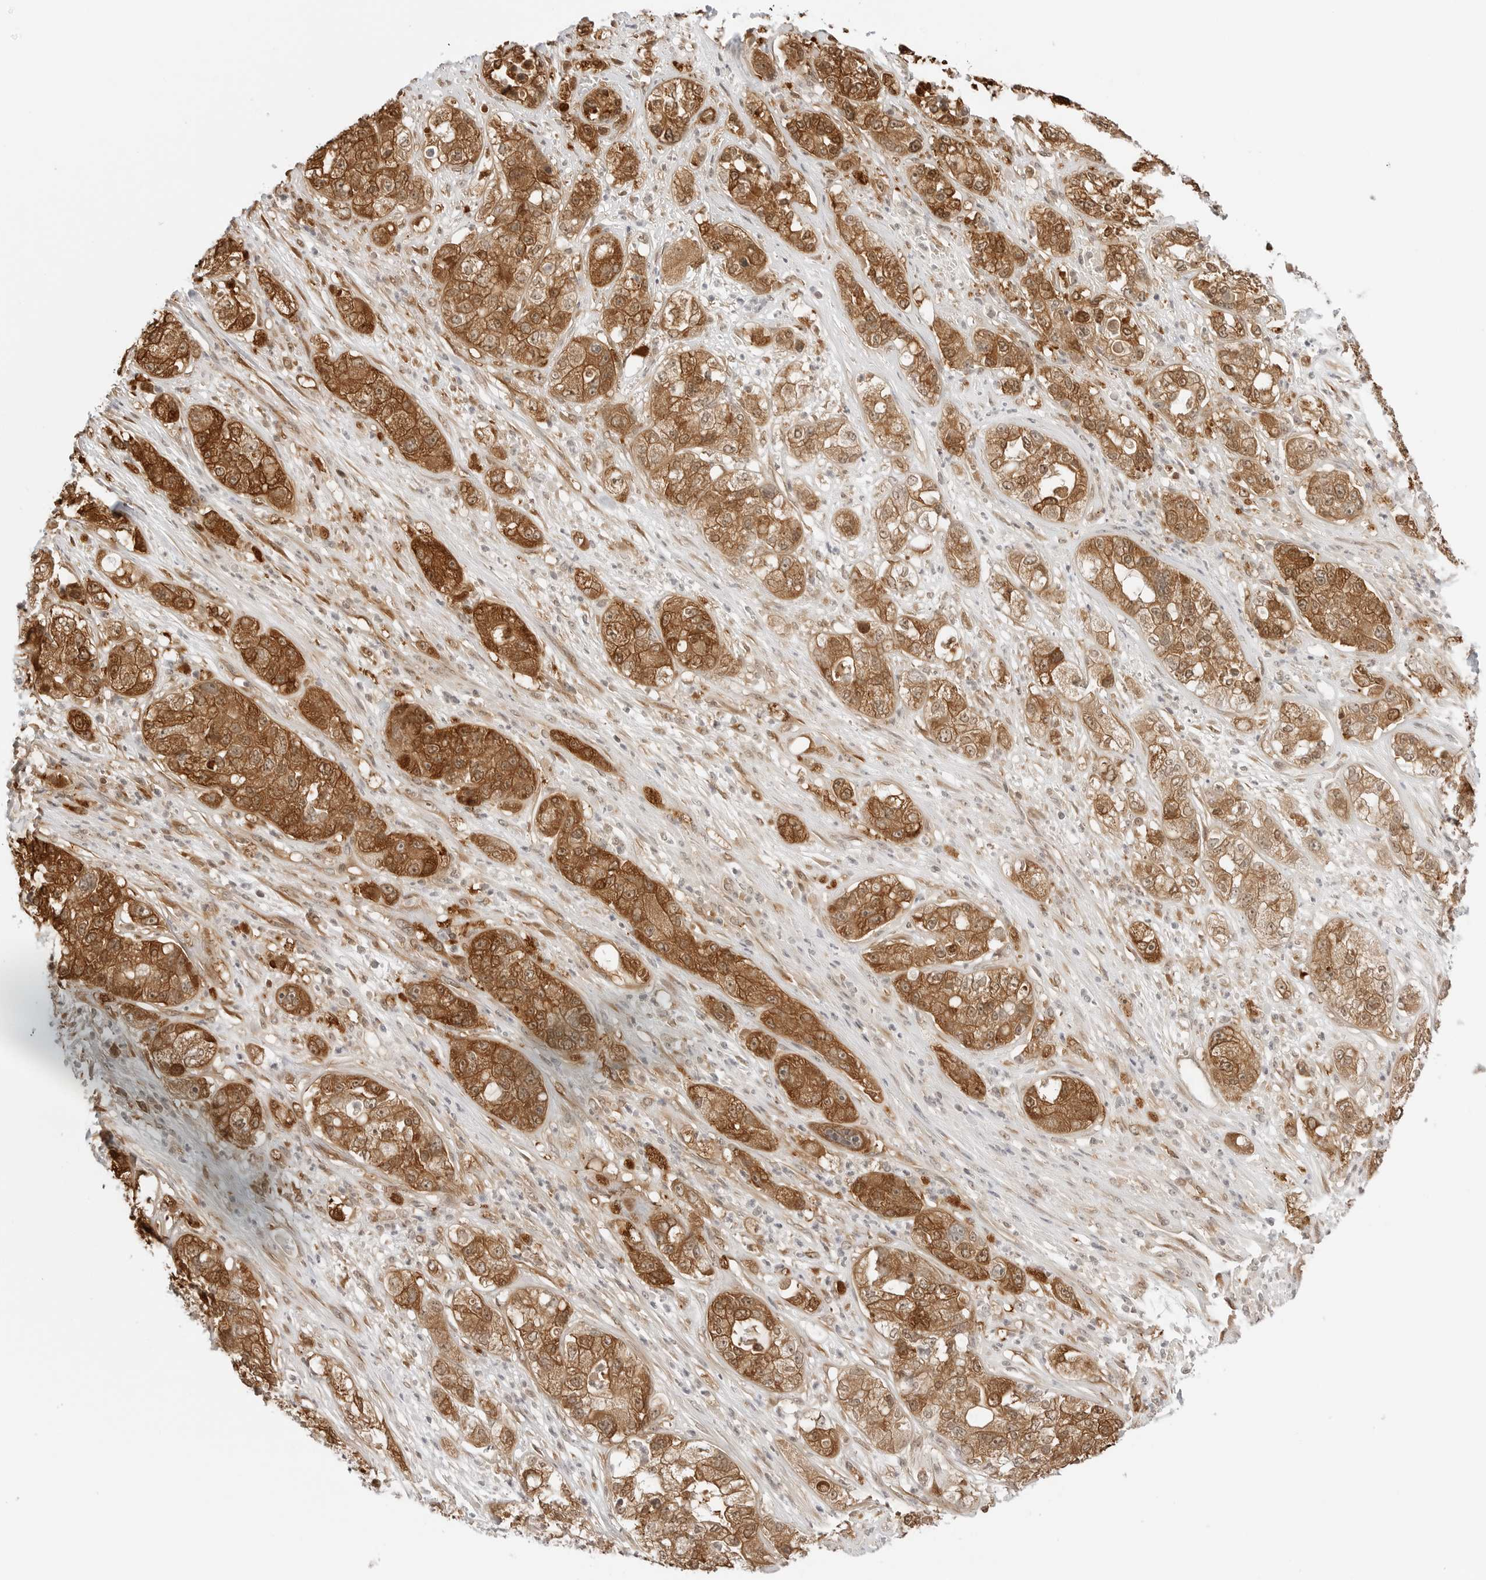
{"staining": {"intensity": "strong", "quantity": ">75%", "location": "cytoplasmic/membranous,nuclear"}, "tissue": "pancreatic cancer", "cell_type": "Tumor cells", "image_type": "cancer", "snomed": [{"axis": "morphology", "description": "Adenocarcinoma, NOS"}, {"axis": "topography", "description": "Pancreas"}], "caption": "High-power microscopy captured an immunohistochemistry (IHC) image of pancreatic cancer, revealing strong cytoplasmic/membranous and nuclear expression in approximately >75% of tumor cells.", "gene": "NUDC", "patient": {"sex": "female", "age": 78}}